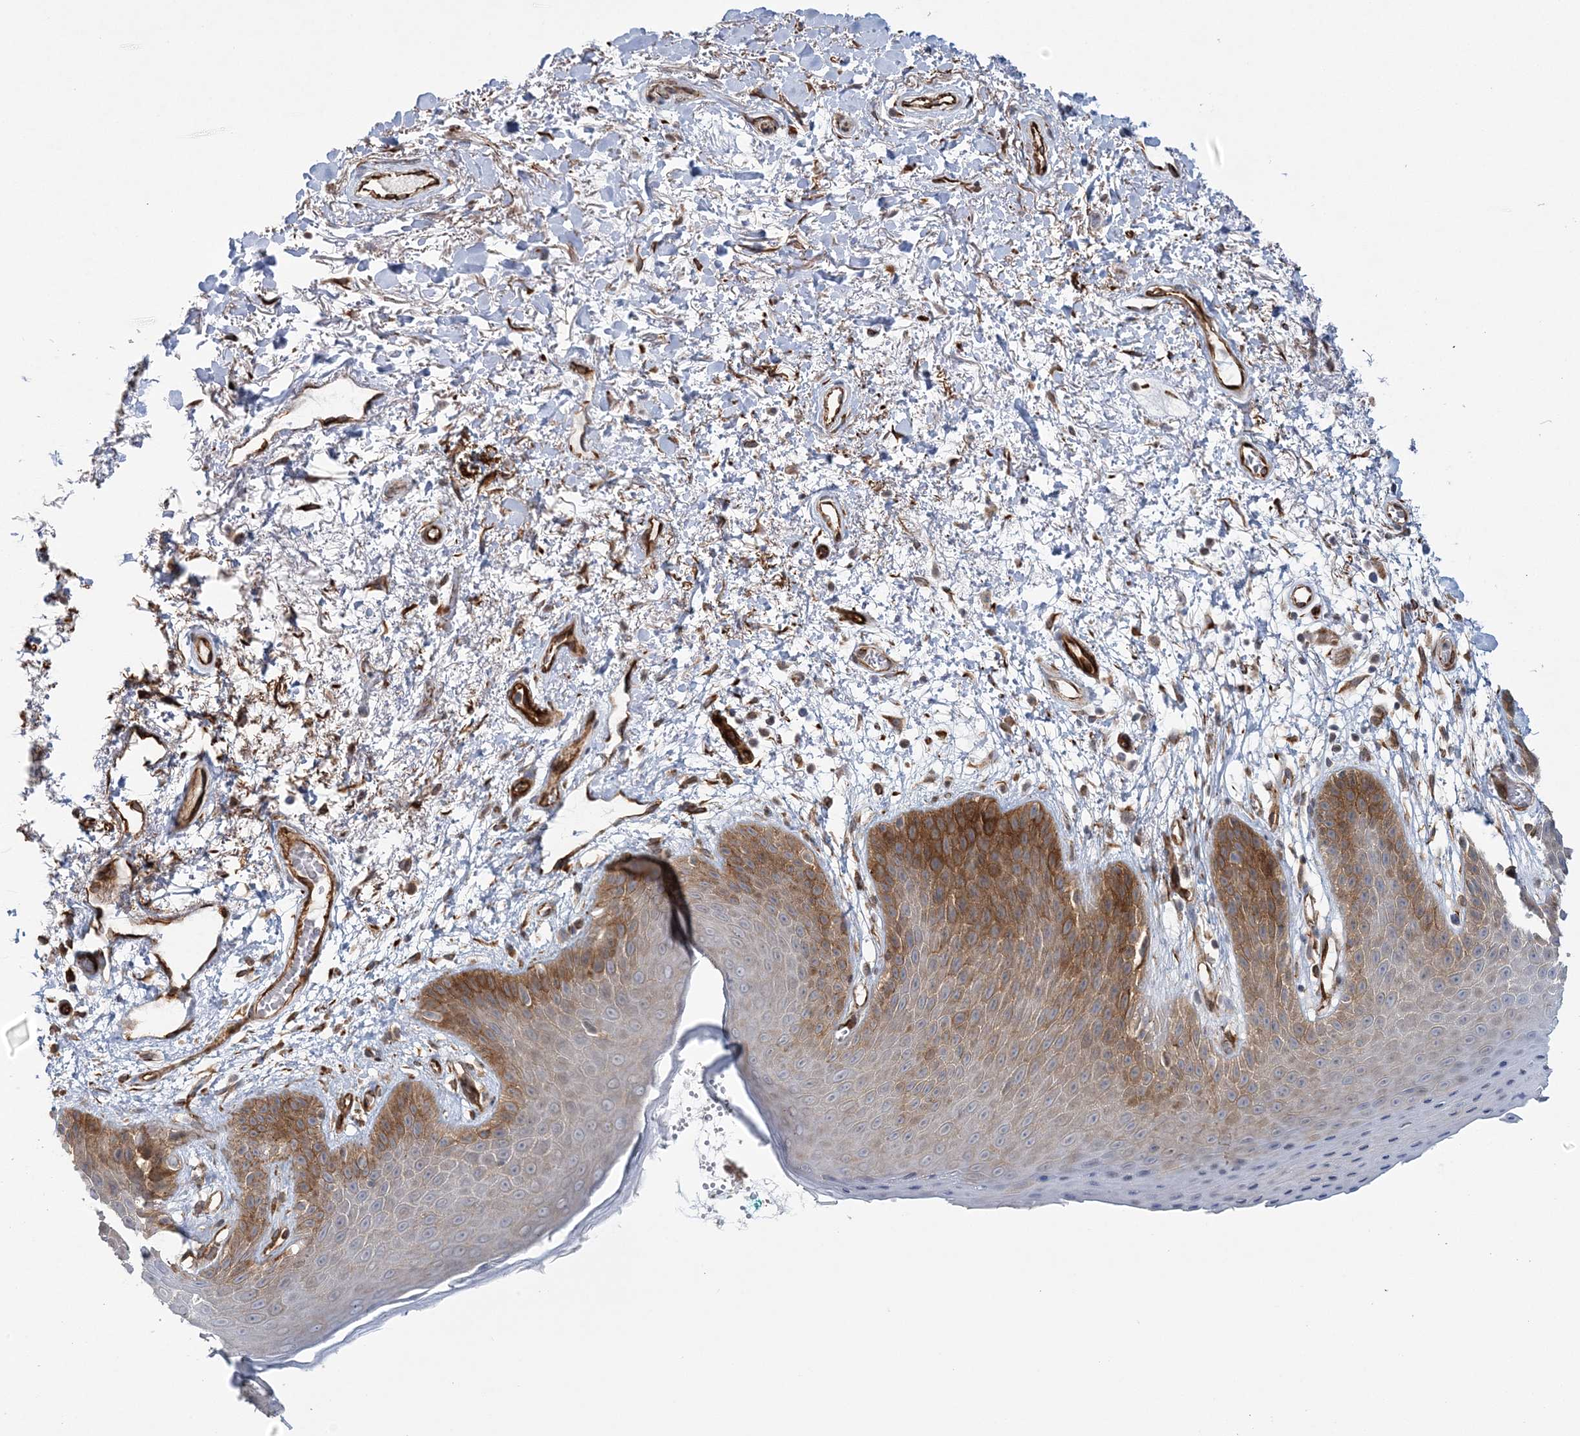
{"staining": {"intensity": "moderate", "quantity": "25%-75%", "location": "cytoplasmic/membranous"}, "tissue": "skin", "cell_type": "Epidermal cells", "image_type": "normal", "snomed": [{"axis": "morphology", "description": "Normal tissue, NOS"}, {"axis": "topography", "description": "Anal"}], "caption": "This photomicrograph reveals immunohistochemistry (IHC) staining of benign human skin, with medium moderate cytoplasmic/membranous expression in approximately 25%-75% of epidermal cells.", "gene": "AFAP1L2", "patient": {"sex": "male", "age": 74}}